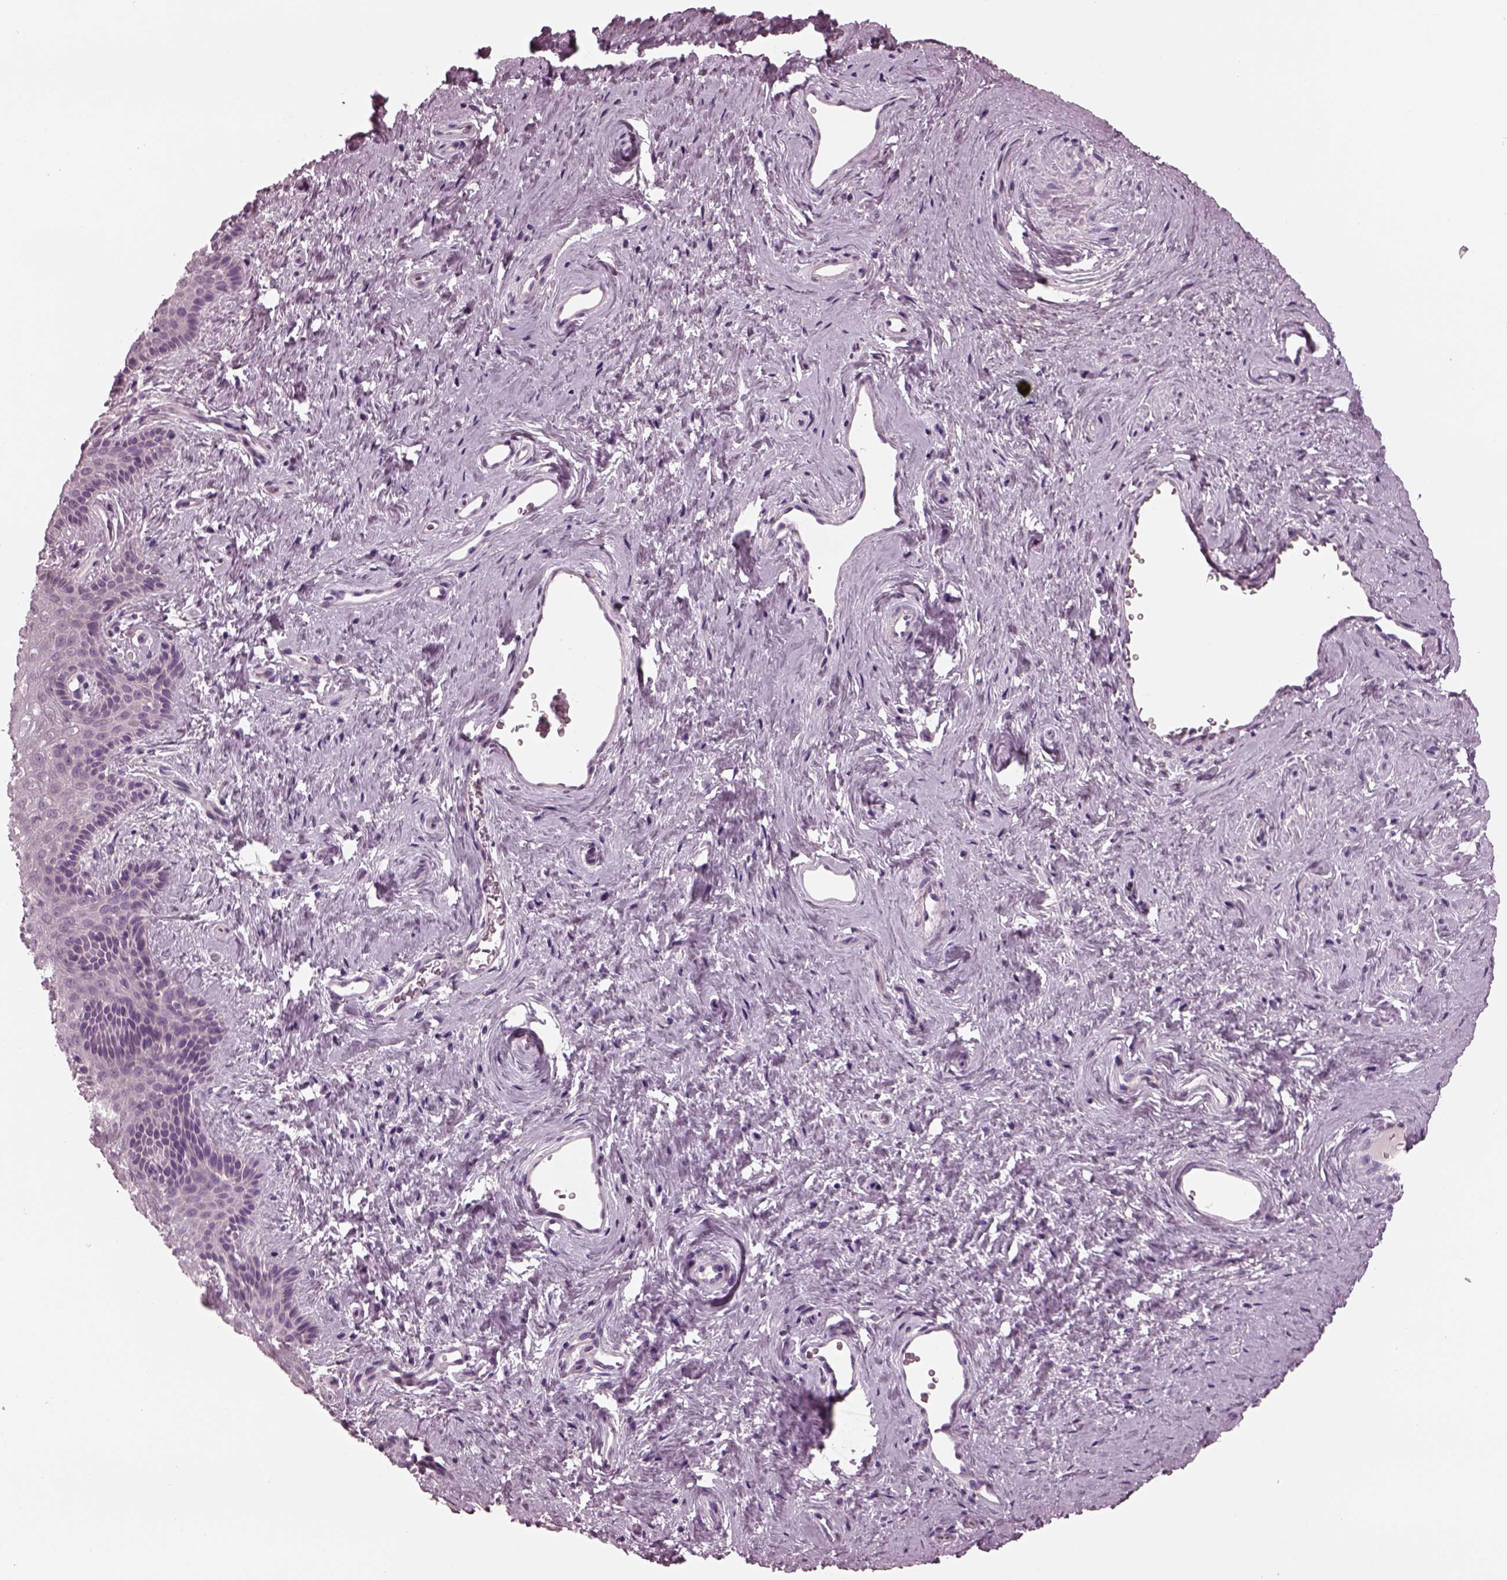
{"staining": {"intensity": "negative", "quantity": "none", "location": "none"}, "tissue": "vagina", "cell_type": "Squamous epithelial cells", "image_type": "normal", "snomed": [{"axis": "morphology", "description": "Normal tissue, NOS"}, {"axis": "topography", "description": "Vagina"}], "caption": "Immunohistochemical staining of benign human vagina exhibits no significant staining in squamous epithelial cells.", "gene": "AP4M1", "patient": {"sex": "female", "age": 45}}